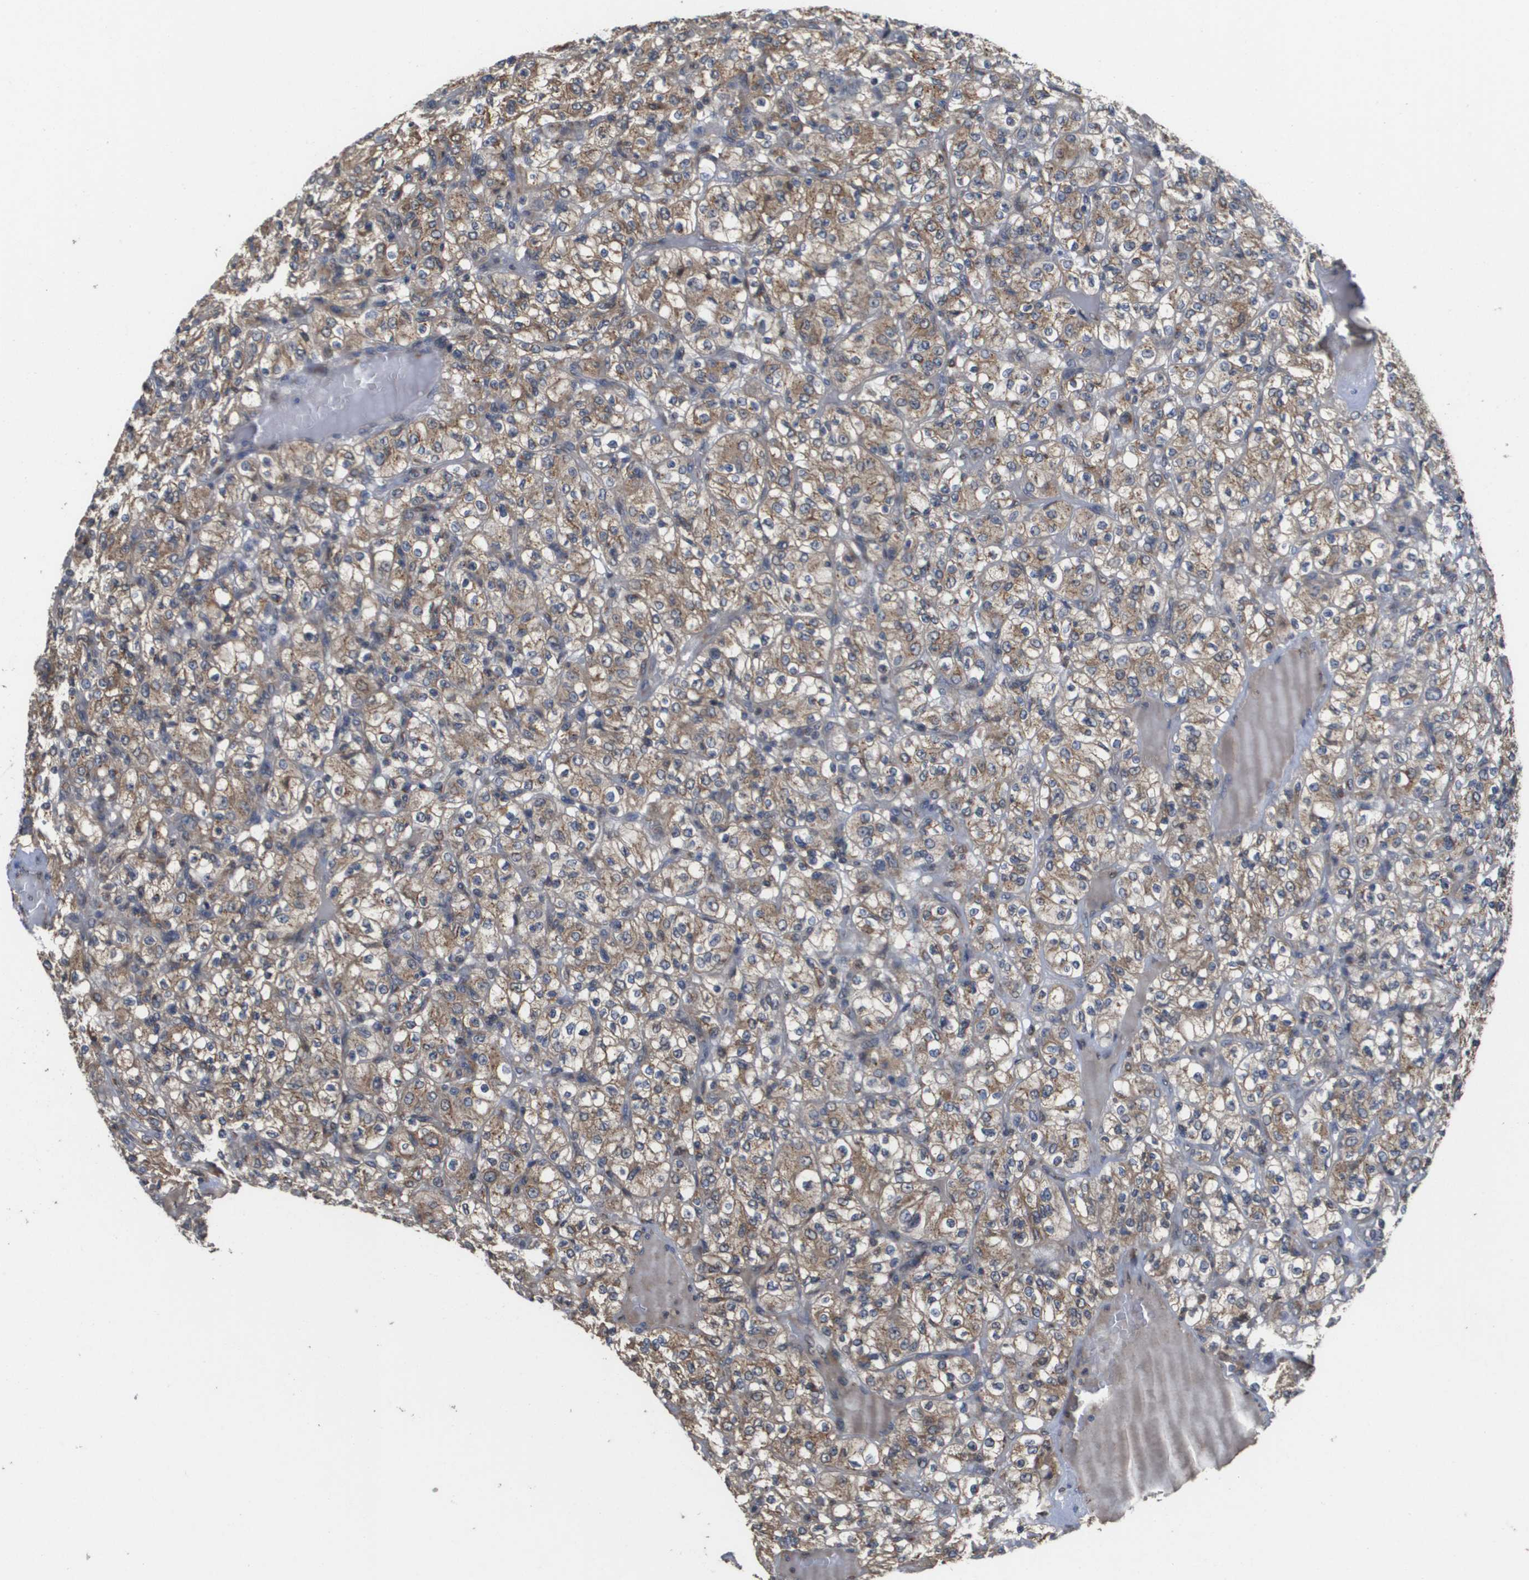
{"staining": {"intensity": "moderate", "quantity": ">75%", "location": "cytoplasmic/membranous"}, "tissue": "renal cancer", "cell_type": "Tumor cells", "image_type": "cancer", "snomed": [{"axis": "morphology", "description": "Normal tissue, NOS"}, {"axis": "morphology", "description": "Adenocarcinoma, NOS"}, {"axis": "topography", "description": "Kidney"}], "caption": "Moderate cytoplasmic/membranous expression is appreciated in about >75% of tumor cells in renal cancer (adenocarcinoma). Nuclei are stained in blue.", "gene": "PCK1", "patient": {"sex": "female", "age": 72}}